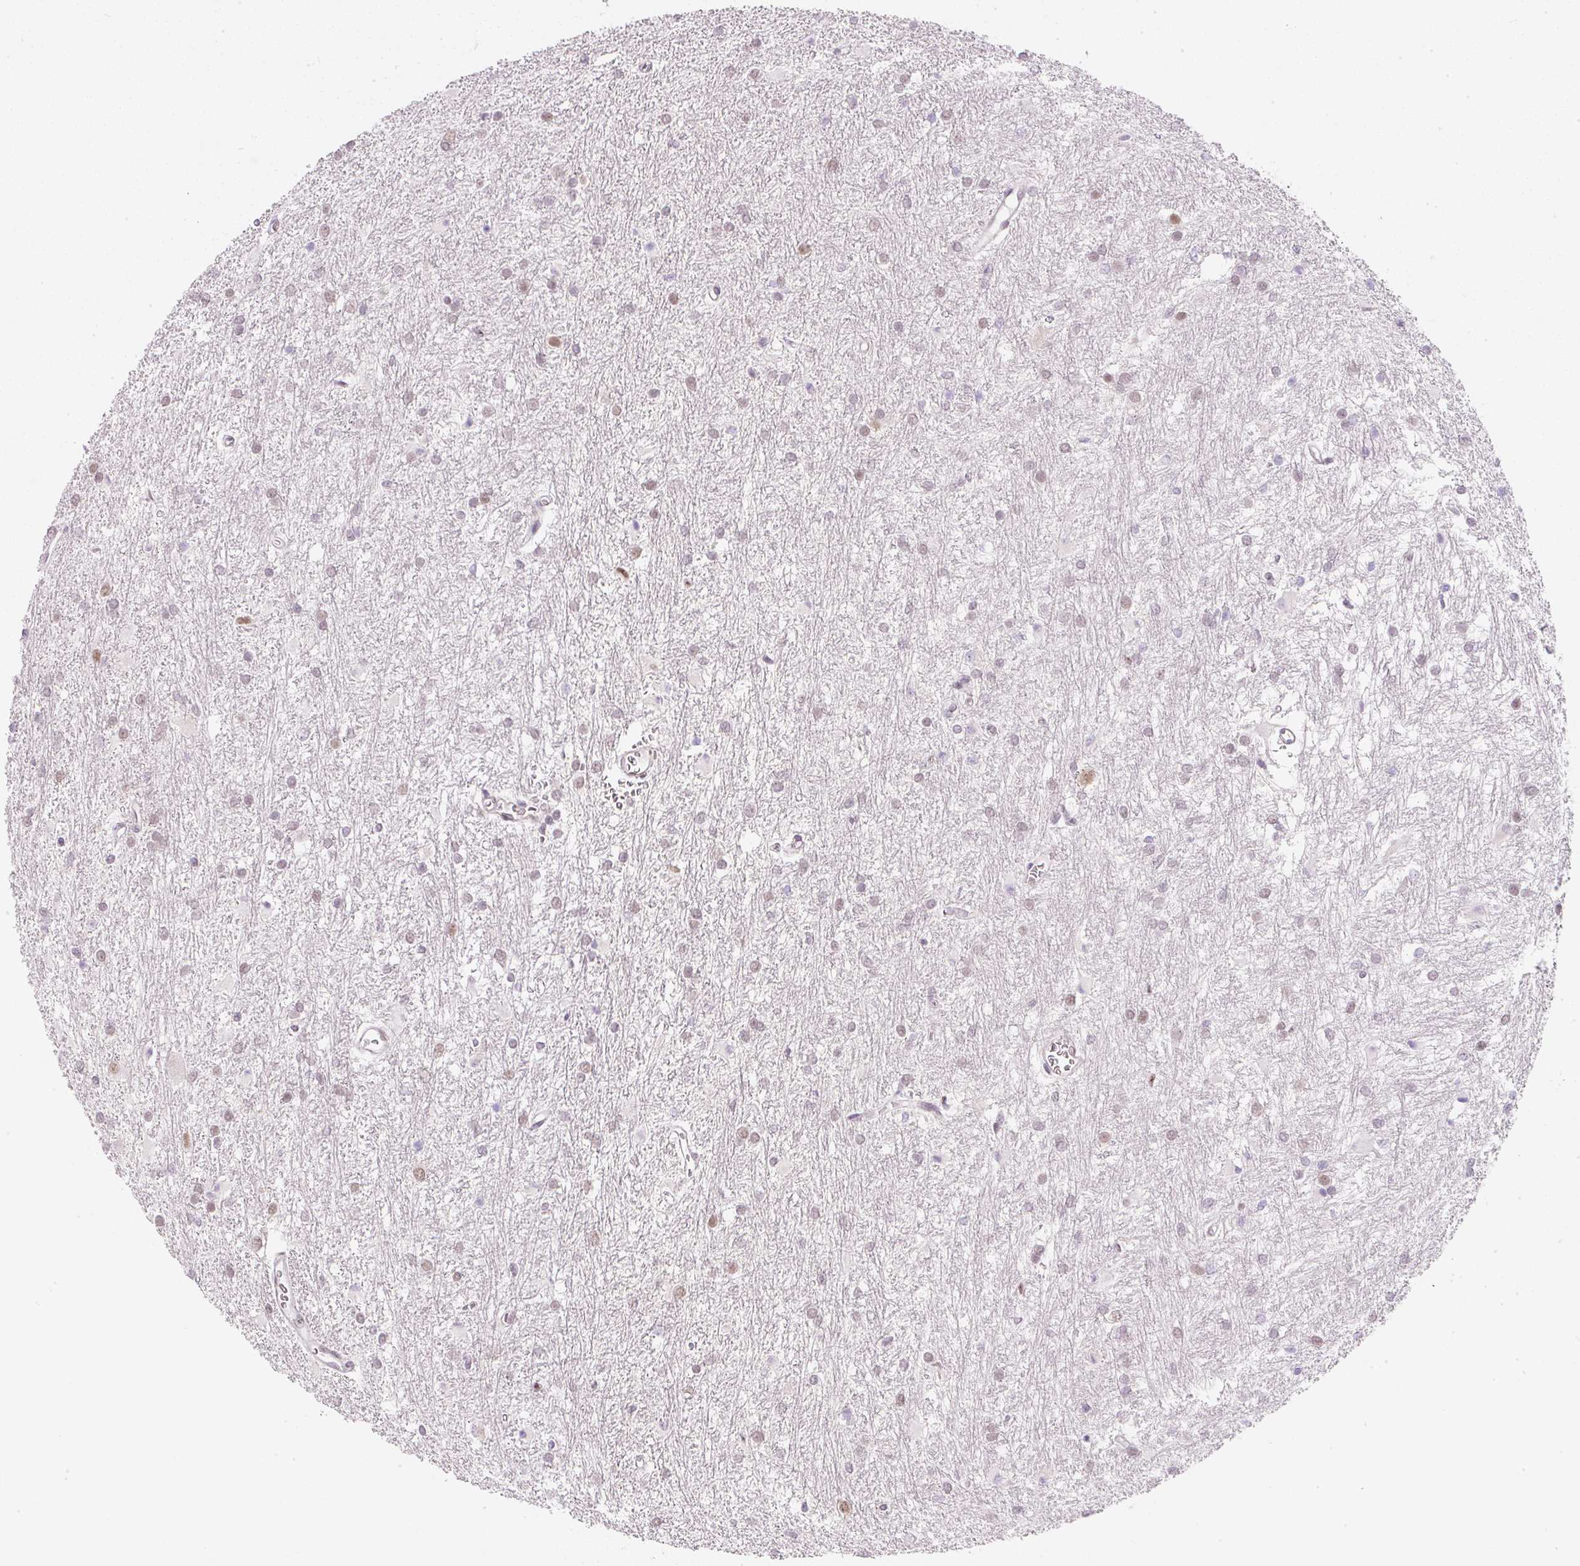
{"staining": {"intensity": "weak", "quantity": "25%-75%", "location": "nuclear"}, "tissue": "glioma", "cell_type": "Tumor cells", "image_type": "cancer", "snomed": [{"axis": "morphology", "description": "Glioma, malignant, High grade"}, {"axis": "topography", "description": "Brain"}], "caption": "Immunohistochemical staining of glioma demonstrates low levels of weak nuclear protein positivity in approximately 25%-75% of tumor cells.", "gene": "DPPA4", "patient": {"sex": "female", "age": 50}}